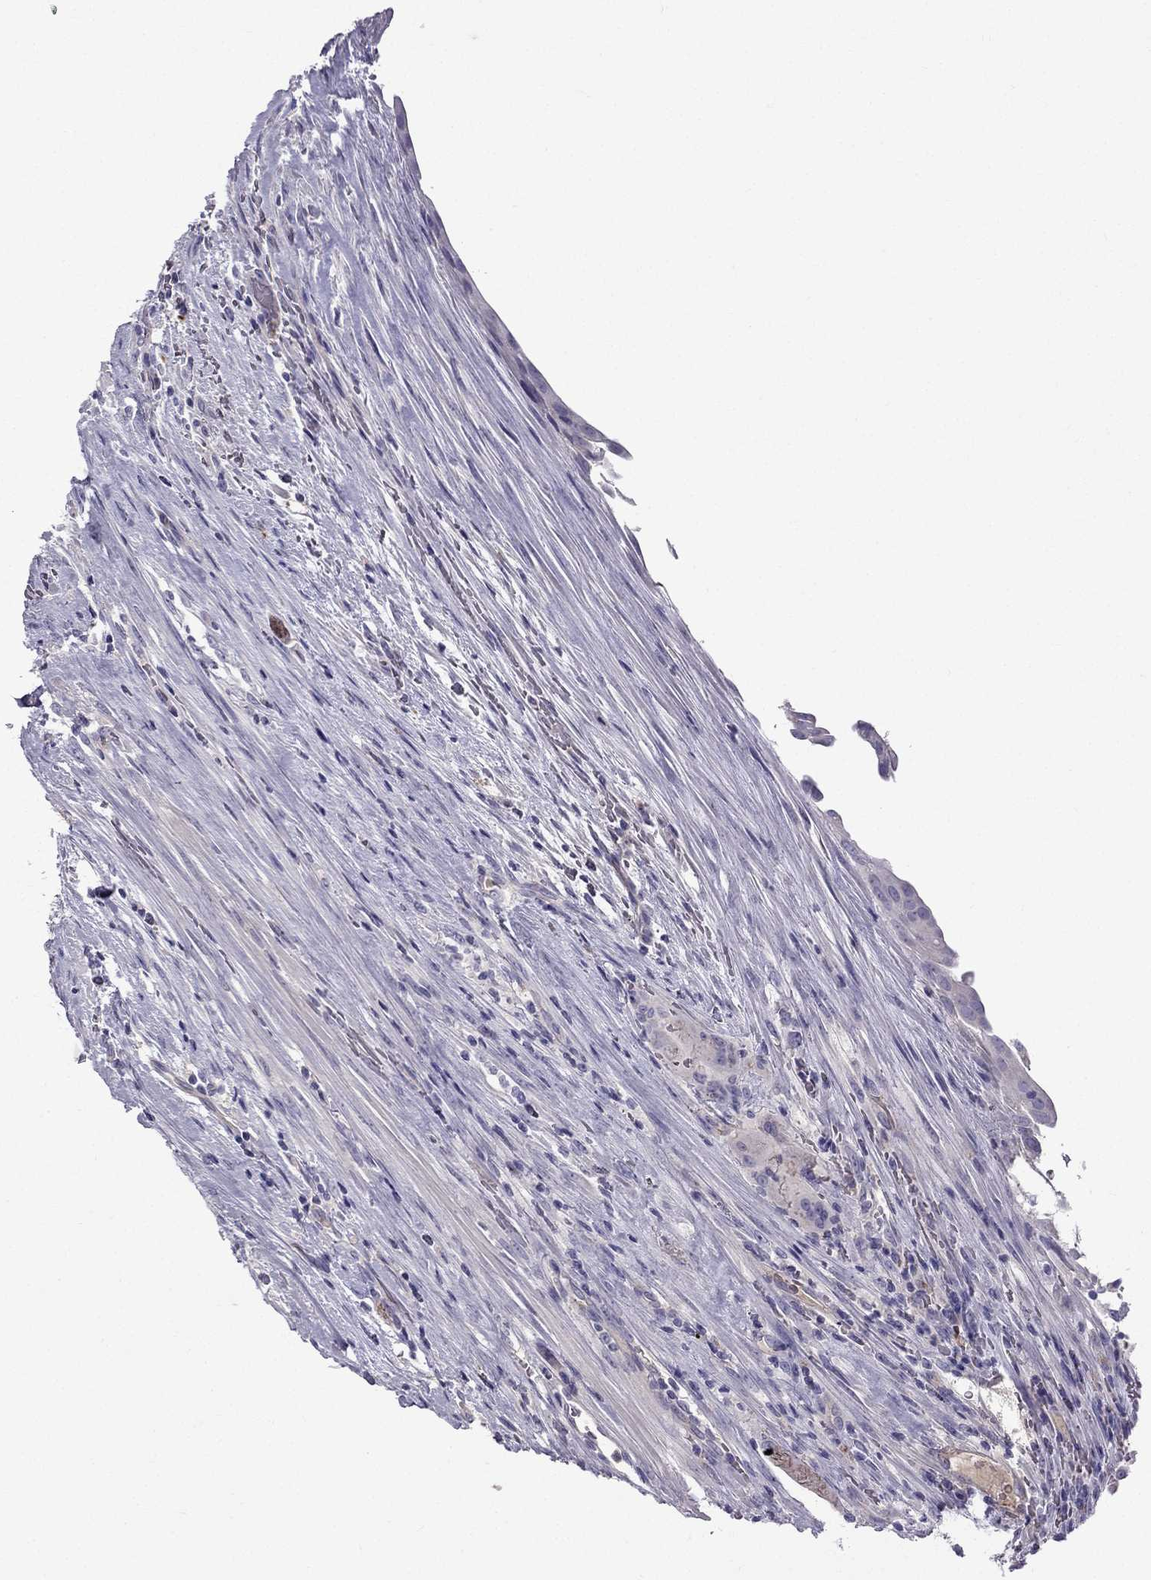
{"staining": {"intensity": "negative", "quantity": "none", "location": "none"}, "tissue": "urothelial cancer", "cell_type": "Tumor cells", "image_type": "cancer", "snomed": [{"axis": "morphology", "description": "Urothelial carcinoma, NOS"}, {"axis": "topography", "description": "Urinary bladder"}], "caption": "This is an IHC micrograph of human transitional cell carcinoma. There is no positivity in tumor cells.", "gene": "STOML3", "patient": {"sex": "male", "age": 62}}